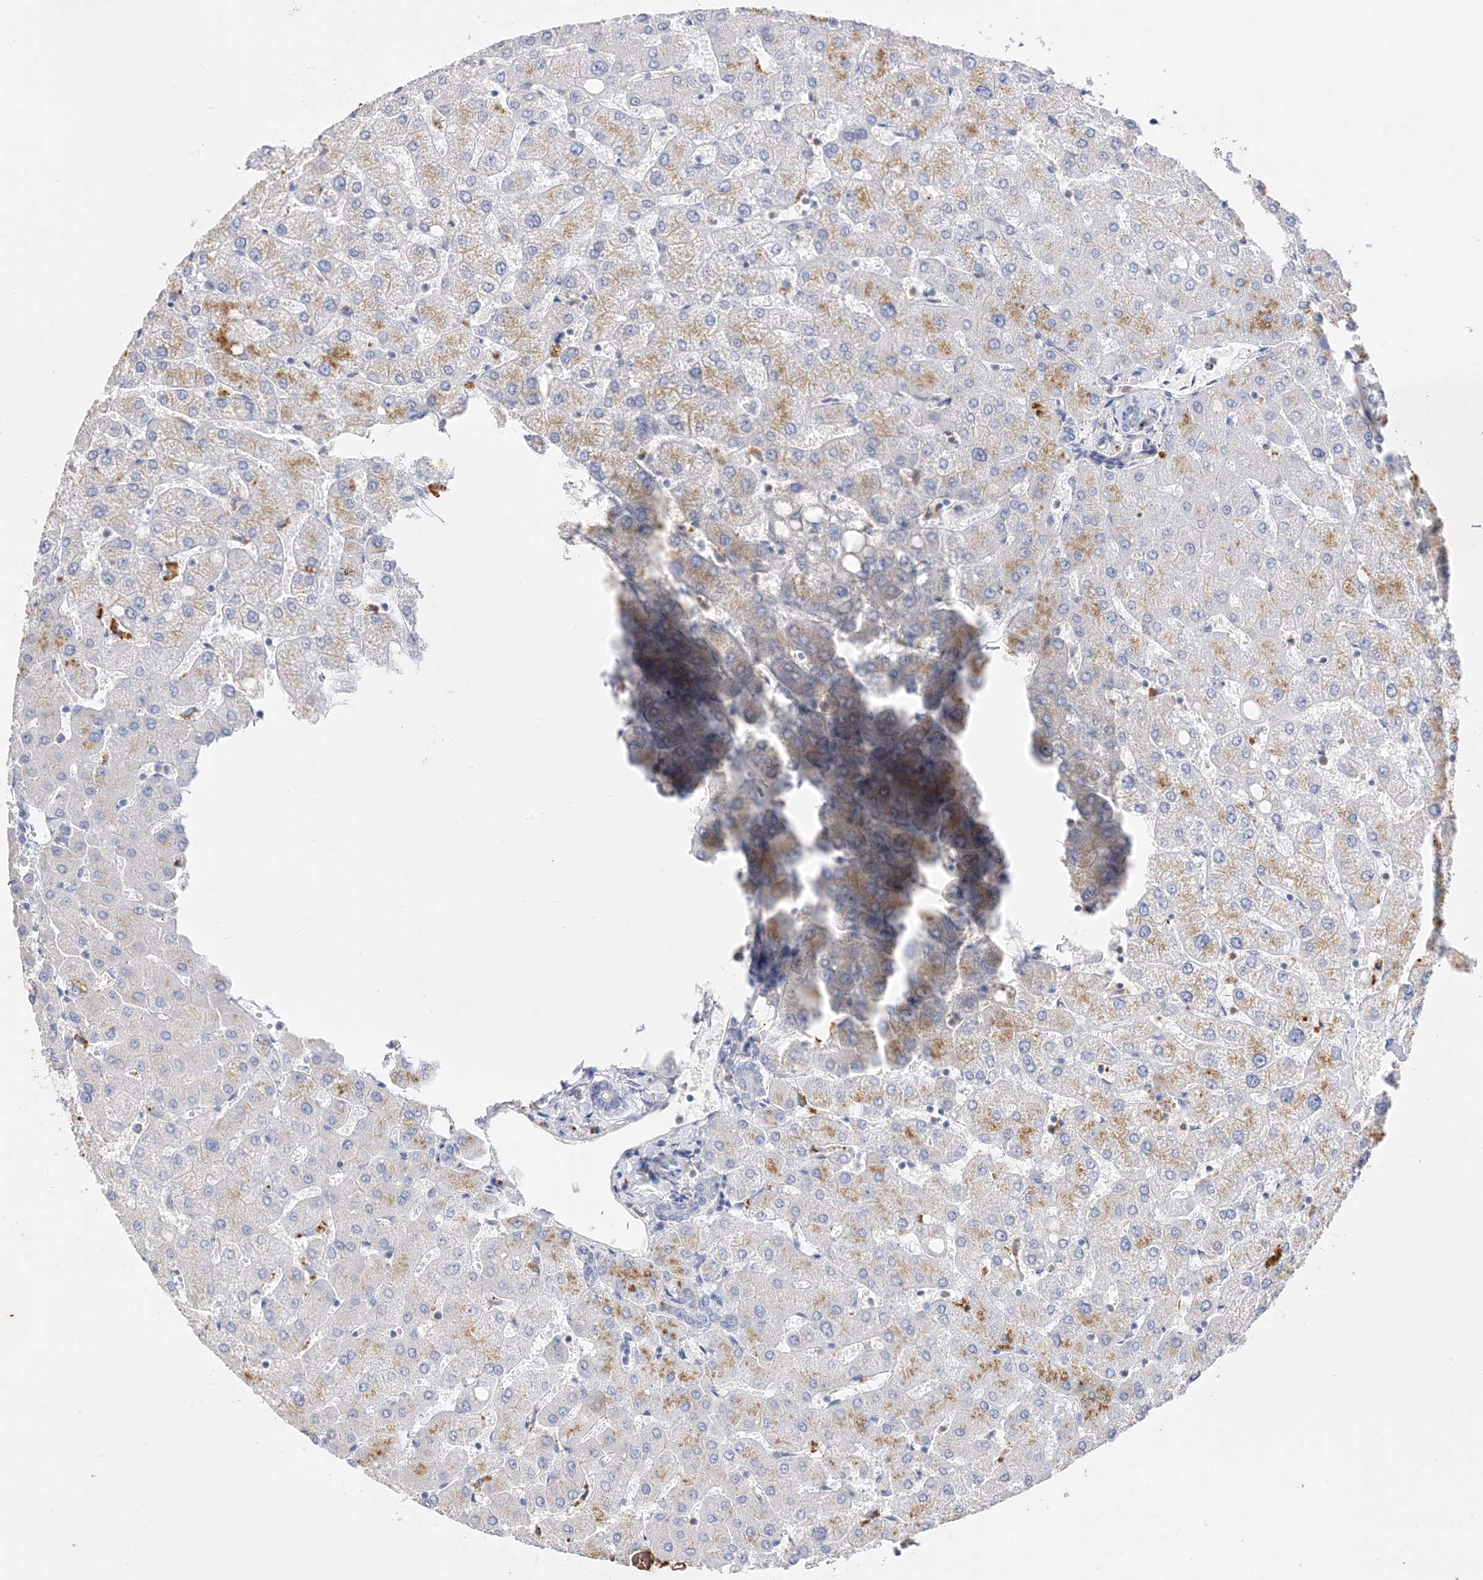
{"staining": {"intensity": "negative", "quantity": "none", "location": "none"}, "tissue": "liver", "cell_type": "Cholangiocytes", "image_type": "normal", "snomed": [{"axis": "morphology", "description": "Normal tissue, NOS"}, {"axis": "topography", "description": "Liver"}], "caption": "IHC of normal human liver shows no positivity in cholangiocytes. The staining was performed using DAB (3,3'-diaminobenzidine) to visualize the protein expression in brown, while the nuclei were stained in blue with hematoxylin (Magnification: 20x).", "gene": "ARV1", "patient": {"sex": "female", "age": 54}}